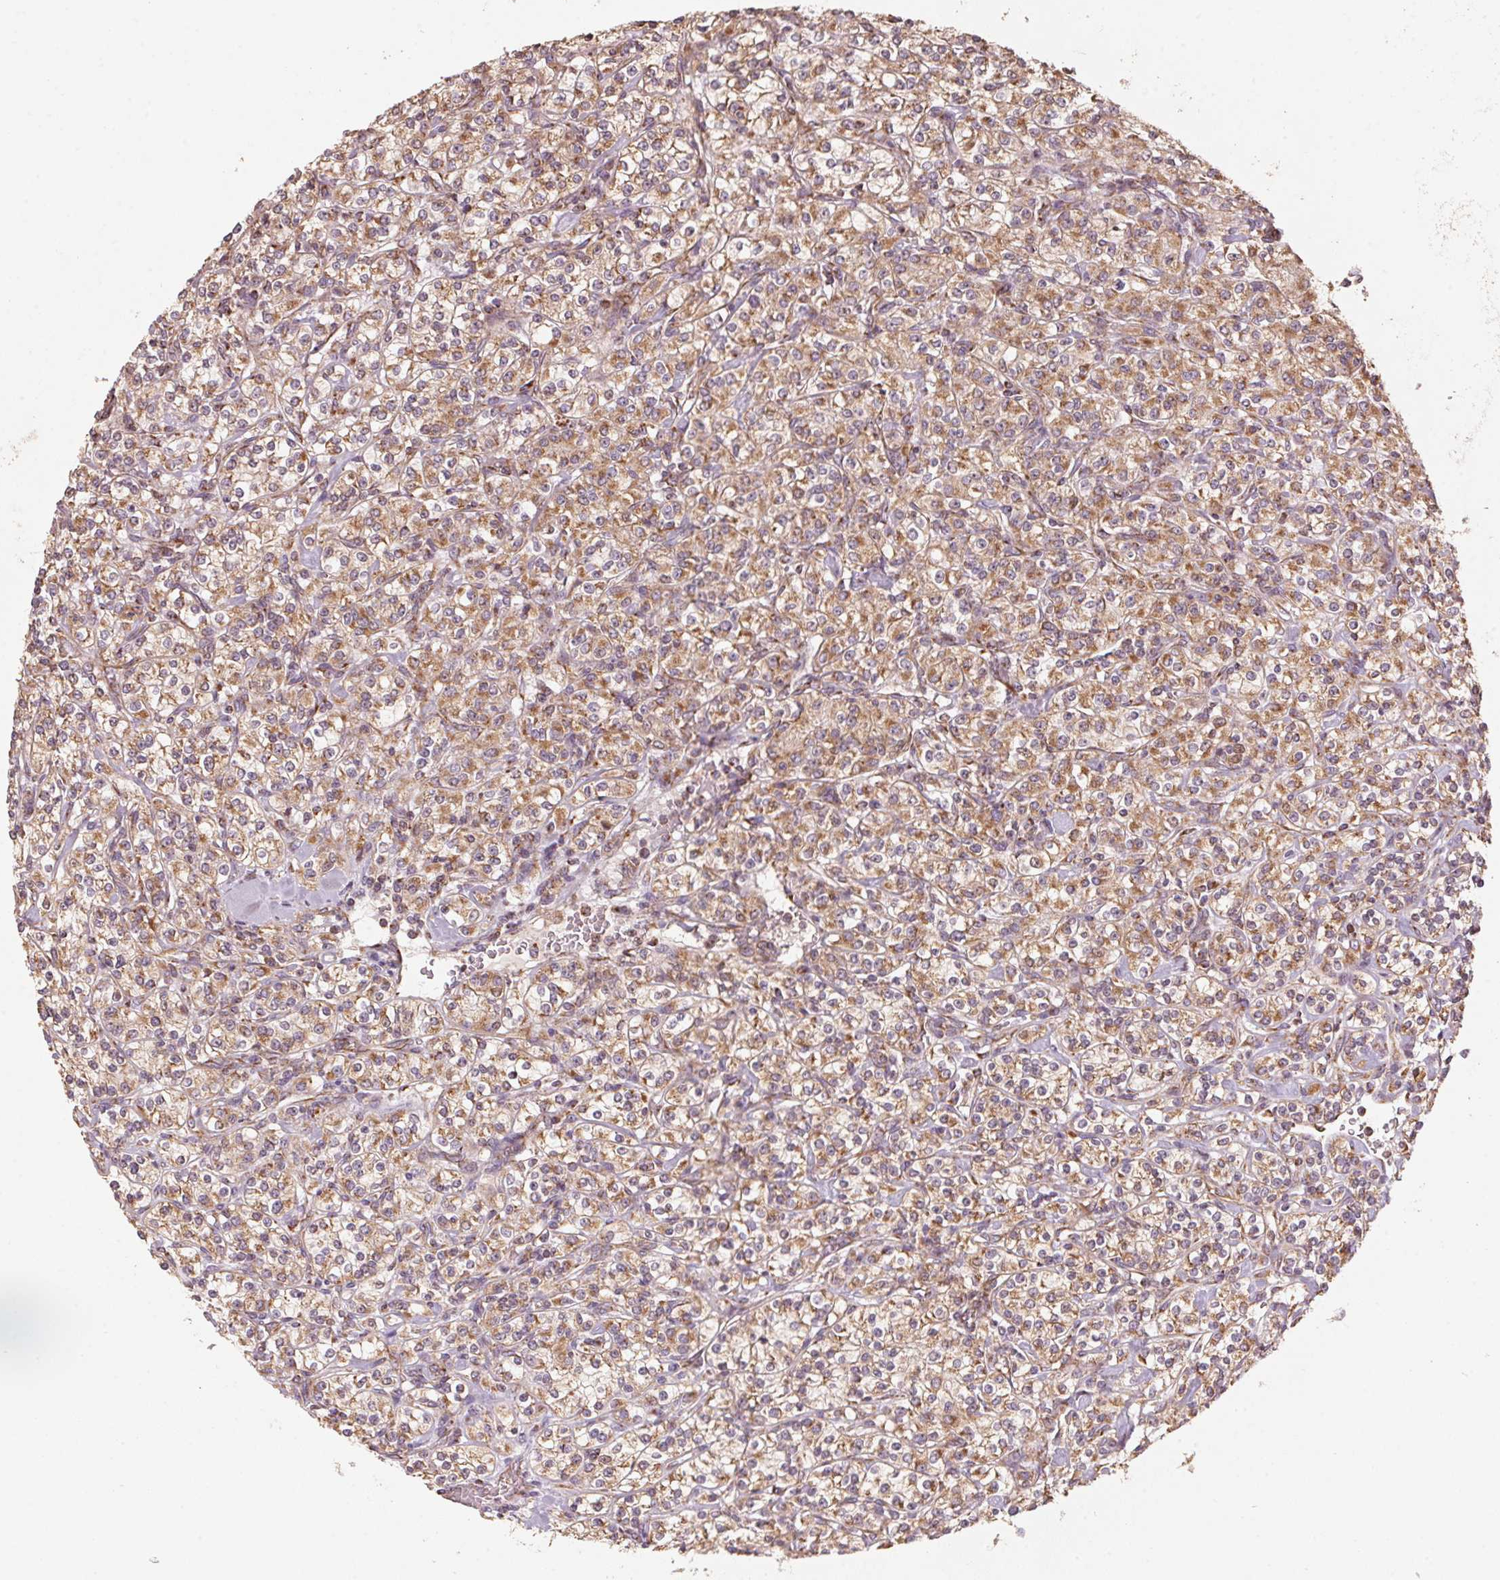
{"staining": {"intensity": "moderate", "quantity": ">75%", "location": "cytoplasmic/membranous"}, "tissue": "renal cancer", "cell_type": "Tumor cells", "image_type": "cancer", "snomed": [{"axis": "morphology", "description": "Adenocarcinoma, NOS"}, {"axis": "topography", "description": "Kidney"}], "caption": "Immunohistochemical staining of renal adenocarcinoma exhibits moderate cytoplasmic/membranous protein expression in approximately >75% of tumor cells.", "gene": "TOMM70", "patient": {"sex": "male", "age": 77}}